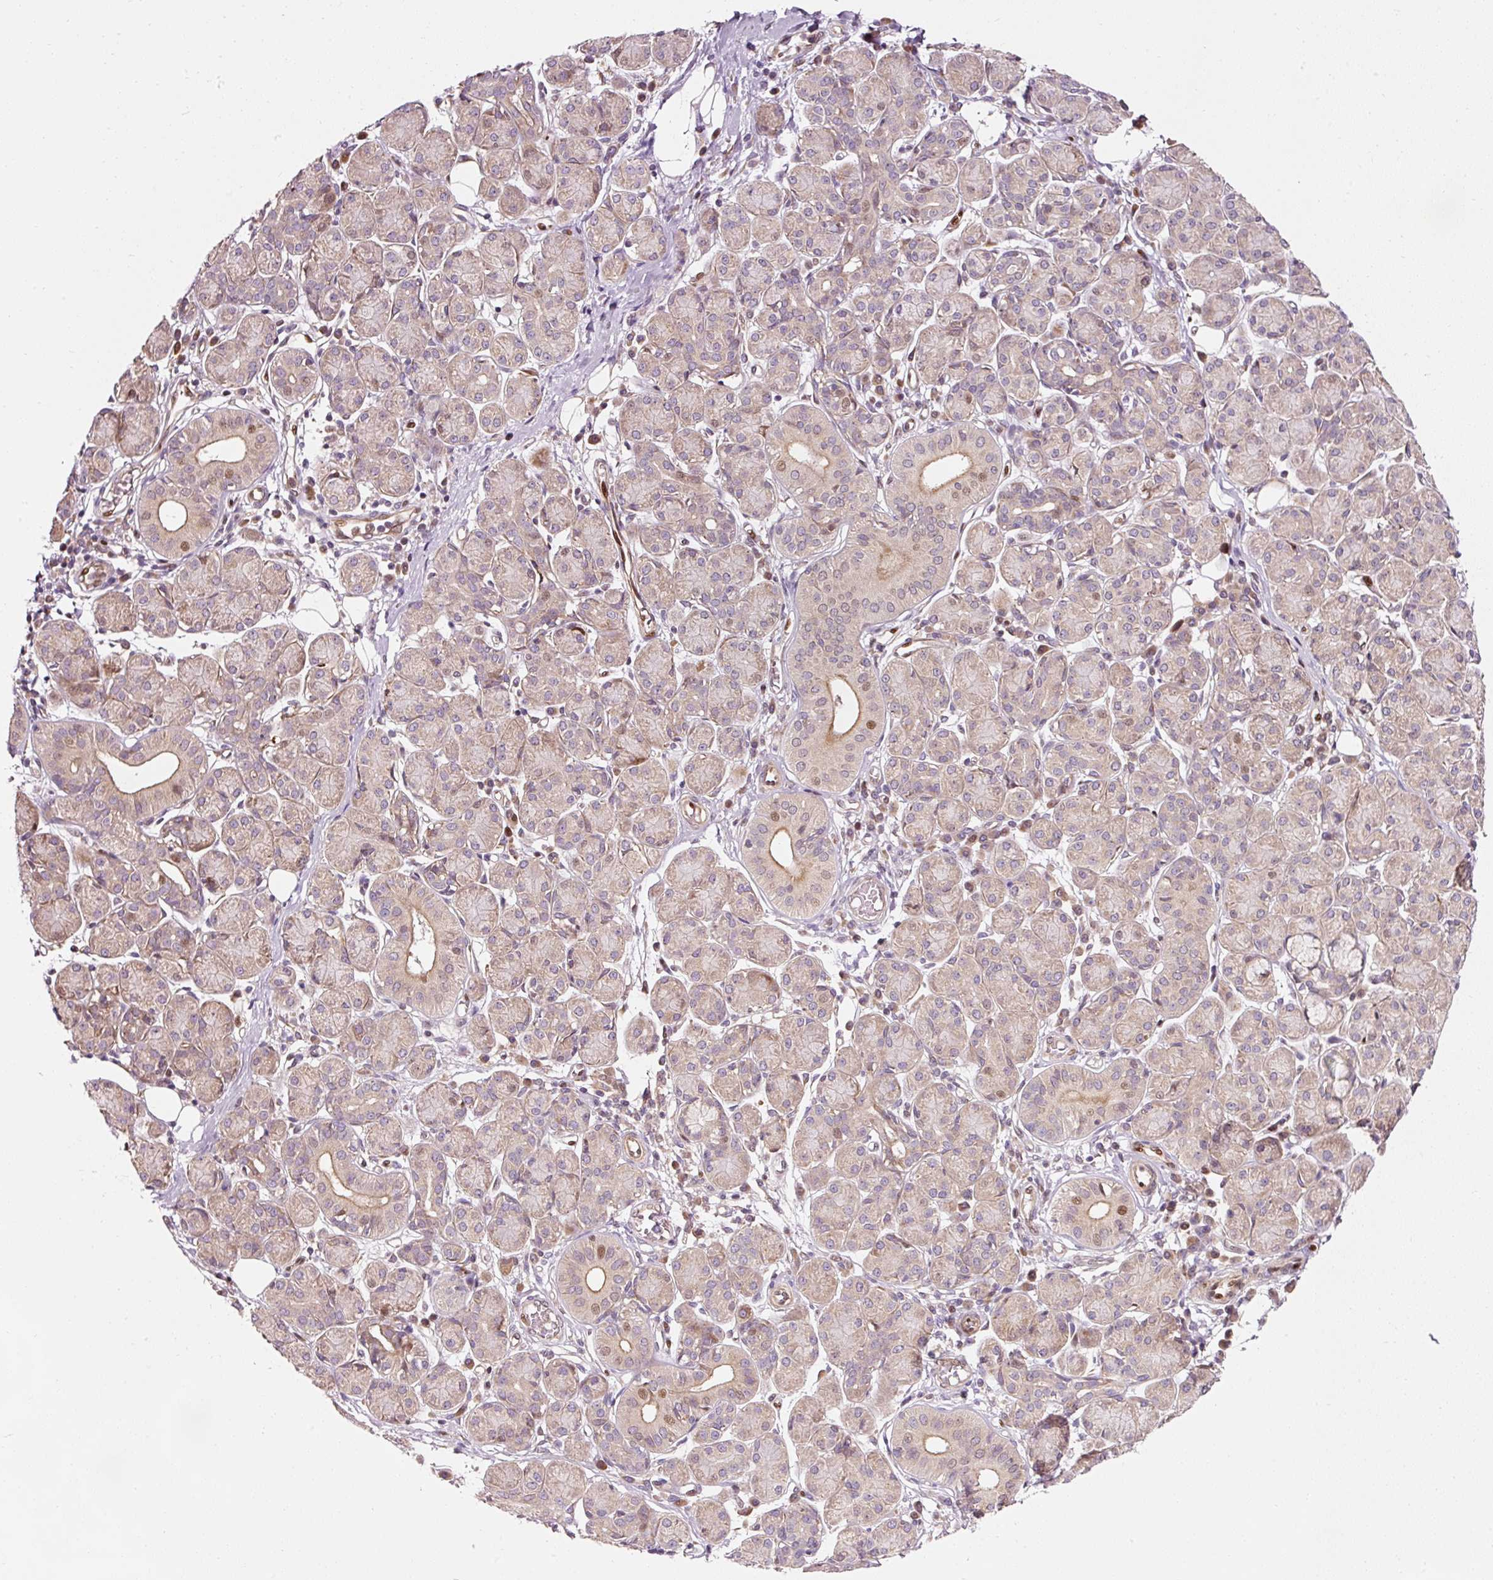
{"staining": {"intensity": "weak", "quantity": "25%-75%", "location": "cytoplasmic/membranous"}, "tissue": "salivary gland", "cell_type": "Glandular cells", "image_type": "normal", "snomed": [{"axis": "morphology", "description": "Normal tissue, NOS"}, {"axis": "morphology", "description": "Inflammation, NOS"}, {"axis": "topography", "description": "Lymph node"}, {"axis": "topography", "description": "Salivary gland"}], "caption": "This photomicrograph displays normal salivary gland stained with immunohistochemistry to label a protein in brown. The cytoplasmic/membranous of glandular cells show weak positivity for the protein. Nuclei are counter-stained blue.", "gene": "NAPA", "patient": {"sex": "male", "age": 3}}